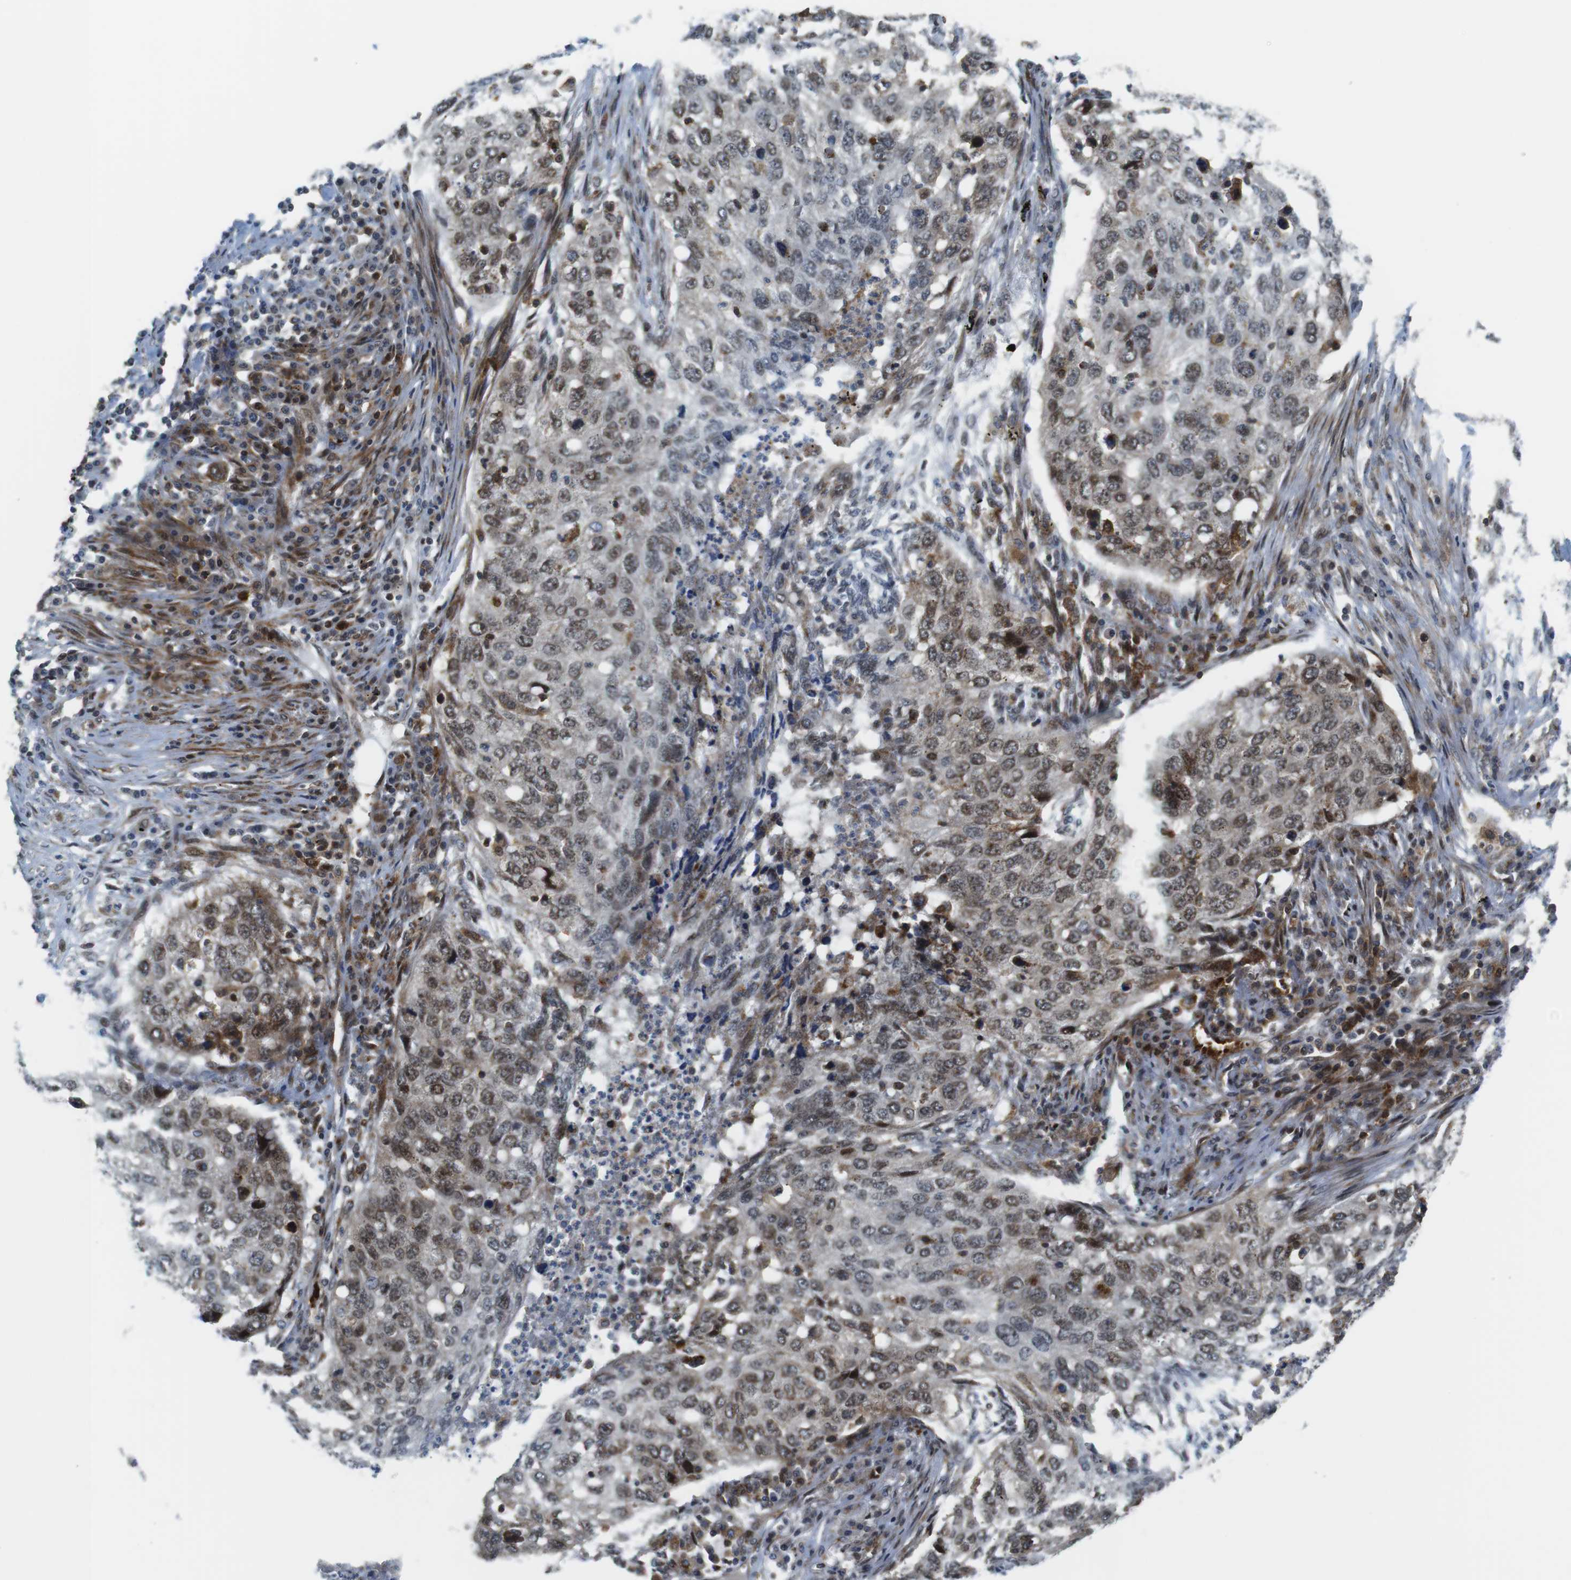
{"staining": {"intensity": "moderate", "quantity": "25%-75%", "location": "cytoplasmic/membranous,nuclear"}, "tissue": "lung cancer", "cell_type": "Tumor cells", "image_type": "cancer", "snomed": [{"axis": "morphology", "description": "Squamous cell carcinoma, NOS"}, {"axis": "topography", "description": "Lung"}], "caption": "A photomicrograph showing moderate cytoplasmic/membranous and nuclear staining in about 25%-75% of tumor cells in lung cancer, as visualized by brown immunohistochemical staining.", "gene": "CUL7", "patient": {"sex": "female", "age": 63}}